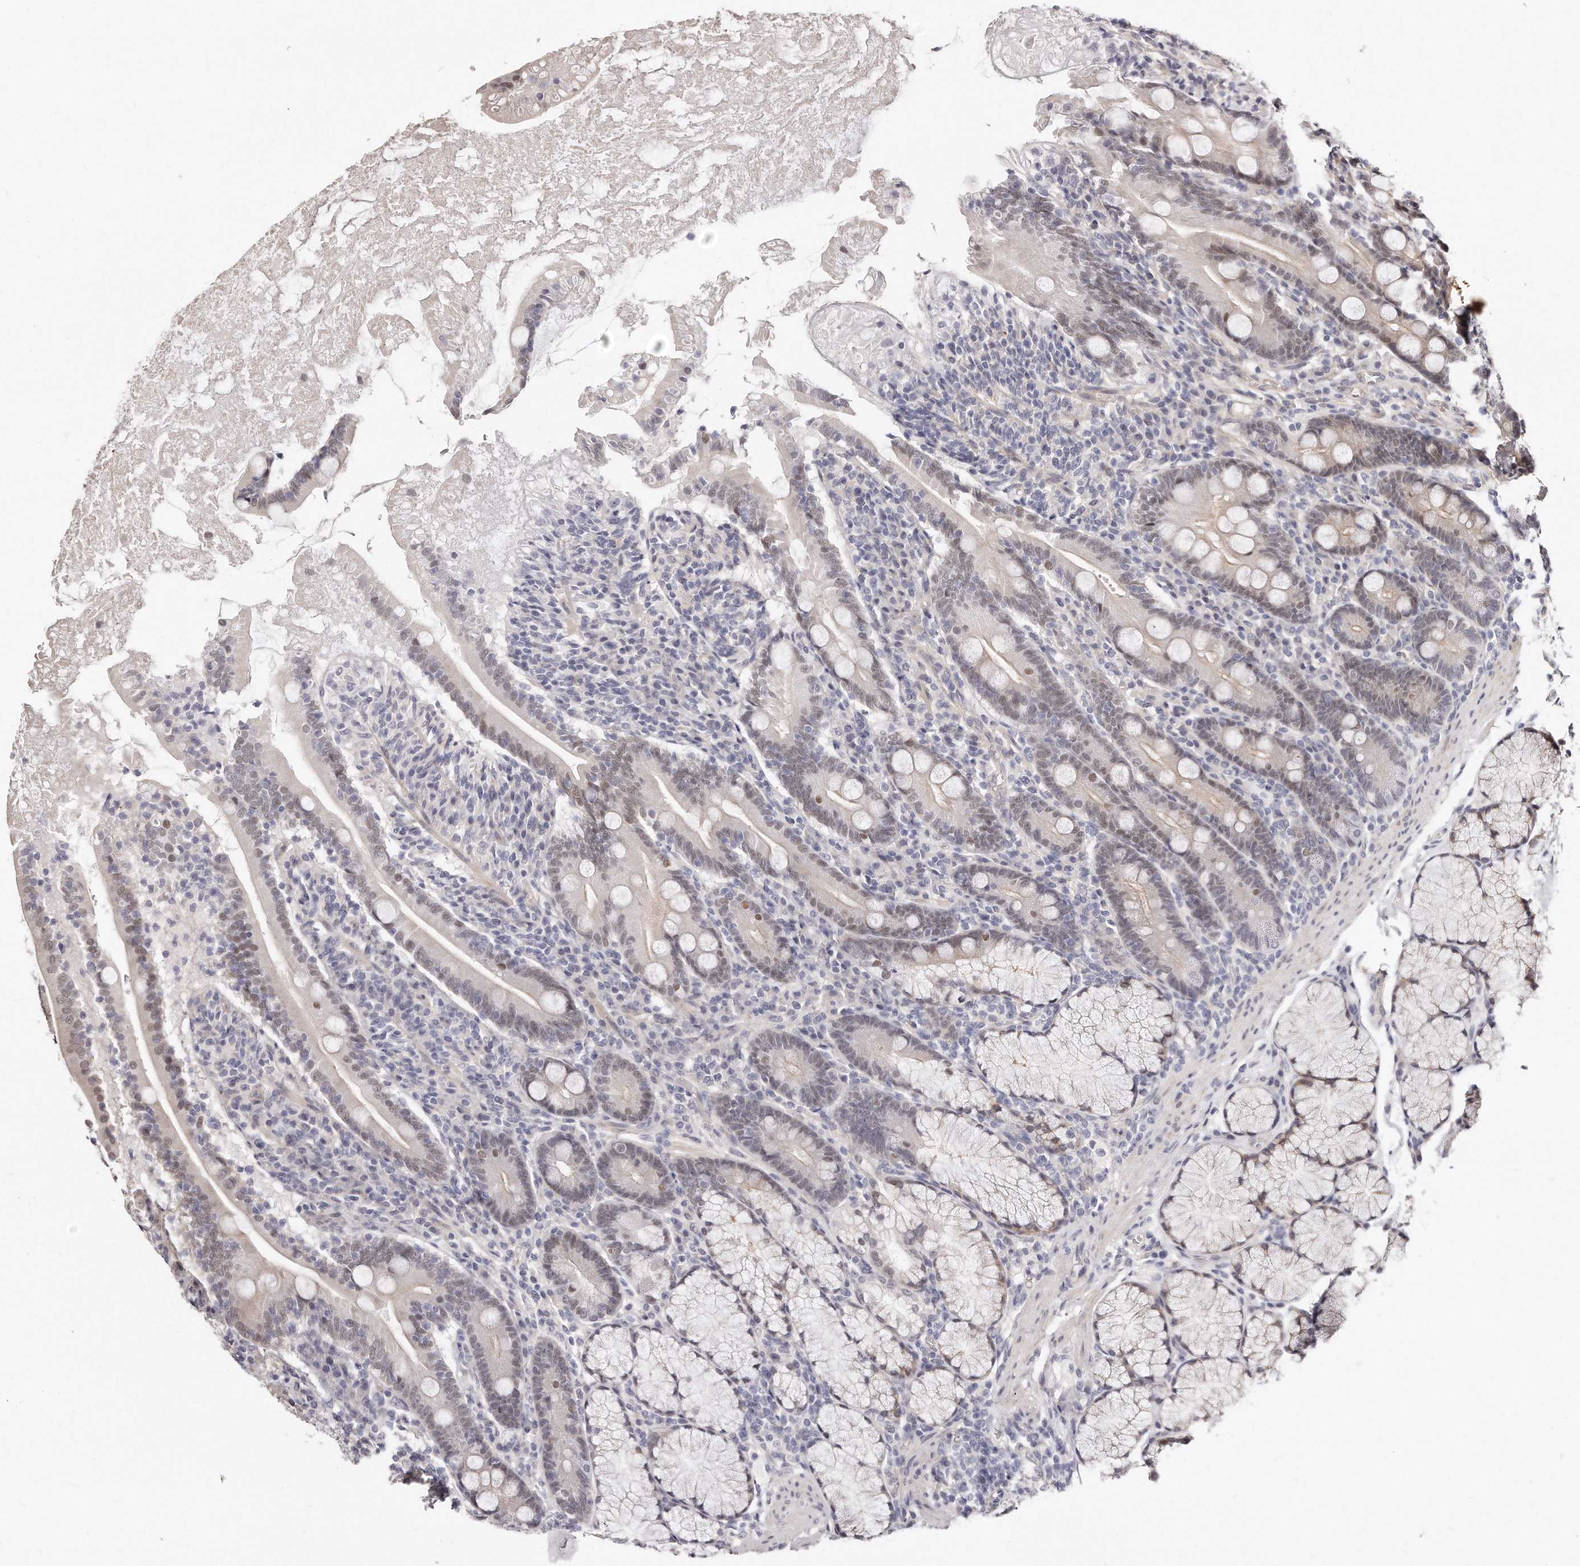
{"staining": {"intensity": "moderate", "quantity": "<25%", "location": "nuclear"}, "tissue": "duodenum", "cell_type": "Glandular cells", "image_type": "normal", "snomed": [{"axis": "morphology", "description": "Normal tissue, NOS"}, {"axis": "topography", "description": "Duodenum"}], "caption": "A histopathology image of human duodenum stained for a protein exhibits moderate nuclear brown staining in glandular cells.", "gene": "CASZ1", "patient": {"sex": "male", "age": 35}}